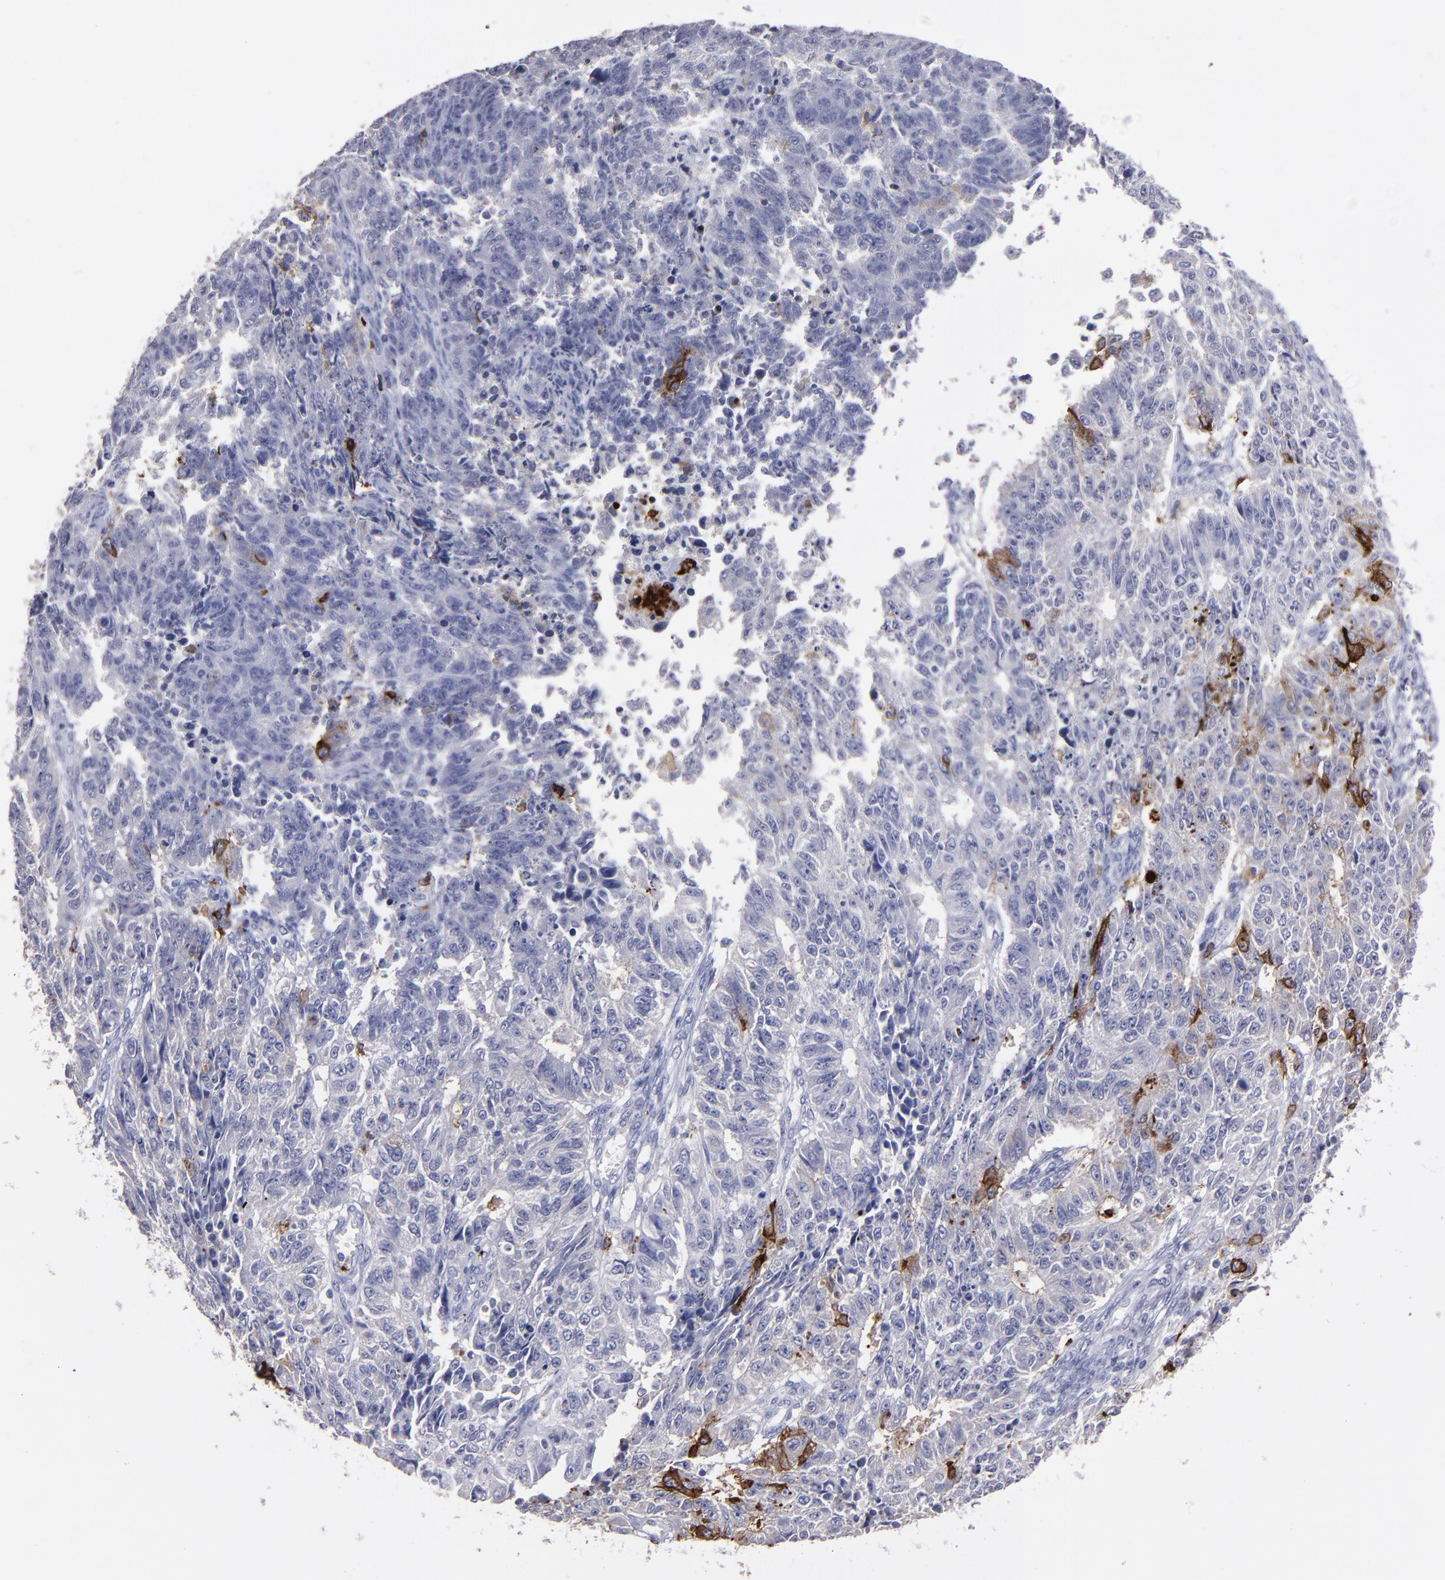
{"staining": {"intensity": "negative", "quantity": "none", "location": "none"}, "tissue": "endometrial cancer", "cell_type": "Tumor cells", "image_type": "cancer", "snomed": [{"axis": "morphology", "description": "Adenocarcinoma, NOS"}, {"axis": "topography", "description": "Endometrium"}], "caption": "Endometrial cancer was stained to show a protein in brown. There is no significant staining in tumor cells.", "gene": "CD36", "patient": {"sex": "female", "age": 42}}